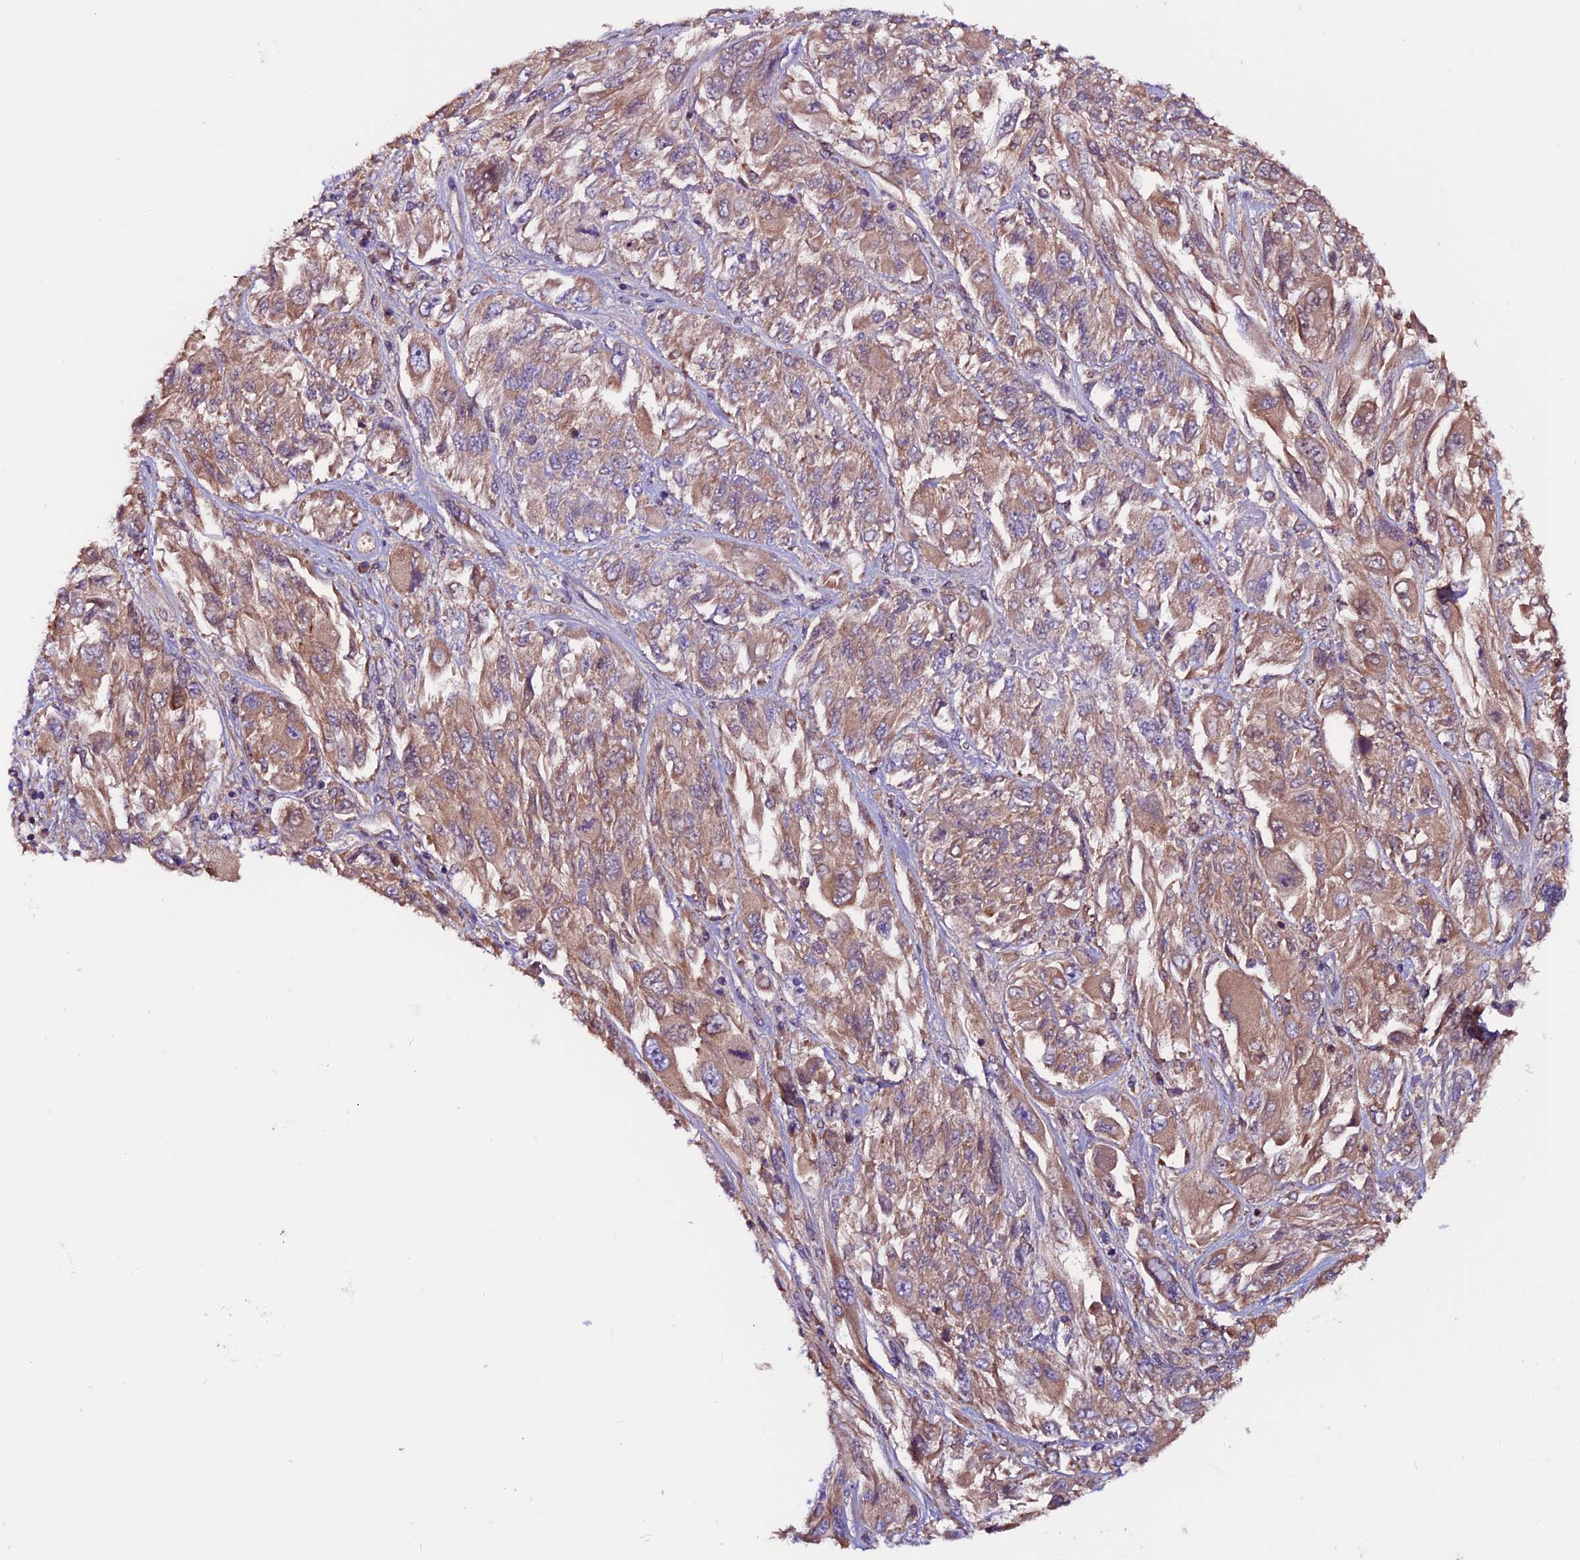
{"staining": {"intensity": "weak", "quantity": "25%-75%", "location": "cytoplasmic/membranous"}, "tissue": "melanoma", "cell_type": "Tumor cells", "image_type": "cancer", "snomed": [{"axis": "morphology", "description": "Malignant melanoma, NOS"}, {"axis": "topography", "description": "Skin"}], "caption": "Immunohistochemical staining of melanoma reveals low levels of weak cytoplasmic/membranous expression in about 25%-75% of tumor cells.", "gene": "ZNF598", "patient": {"sex": "female", "age": 91}}